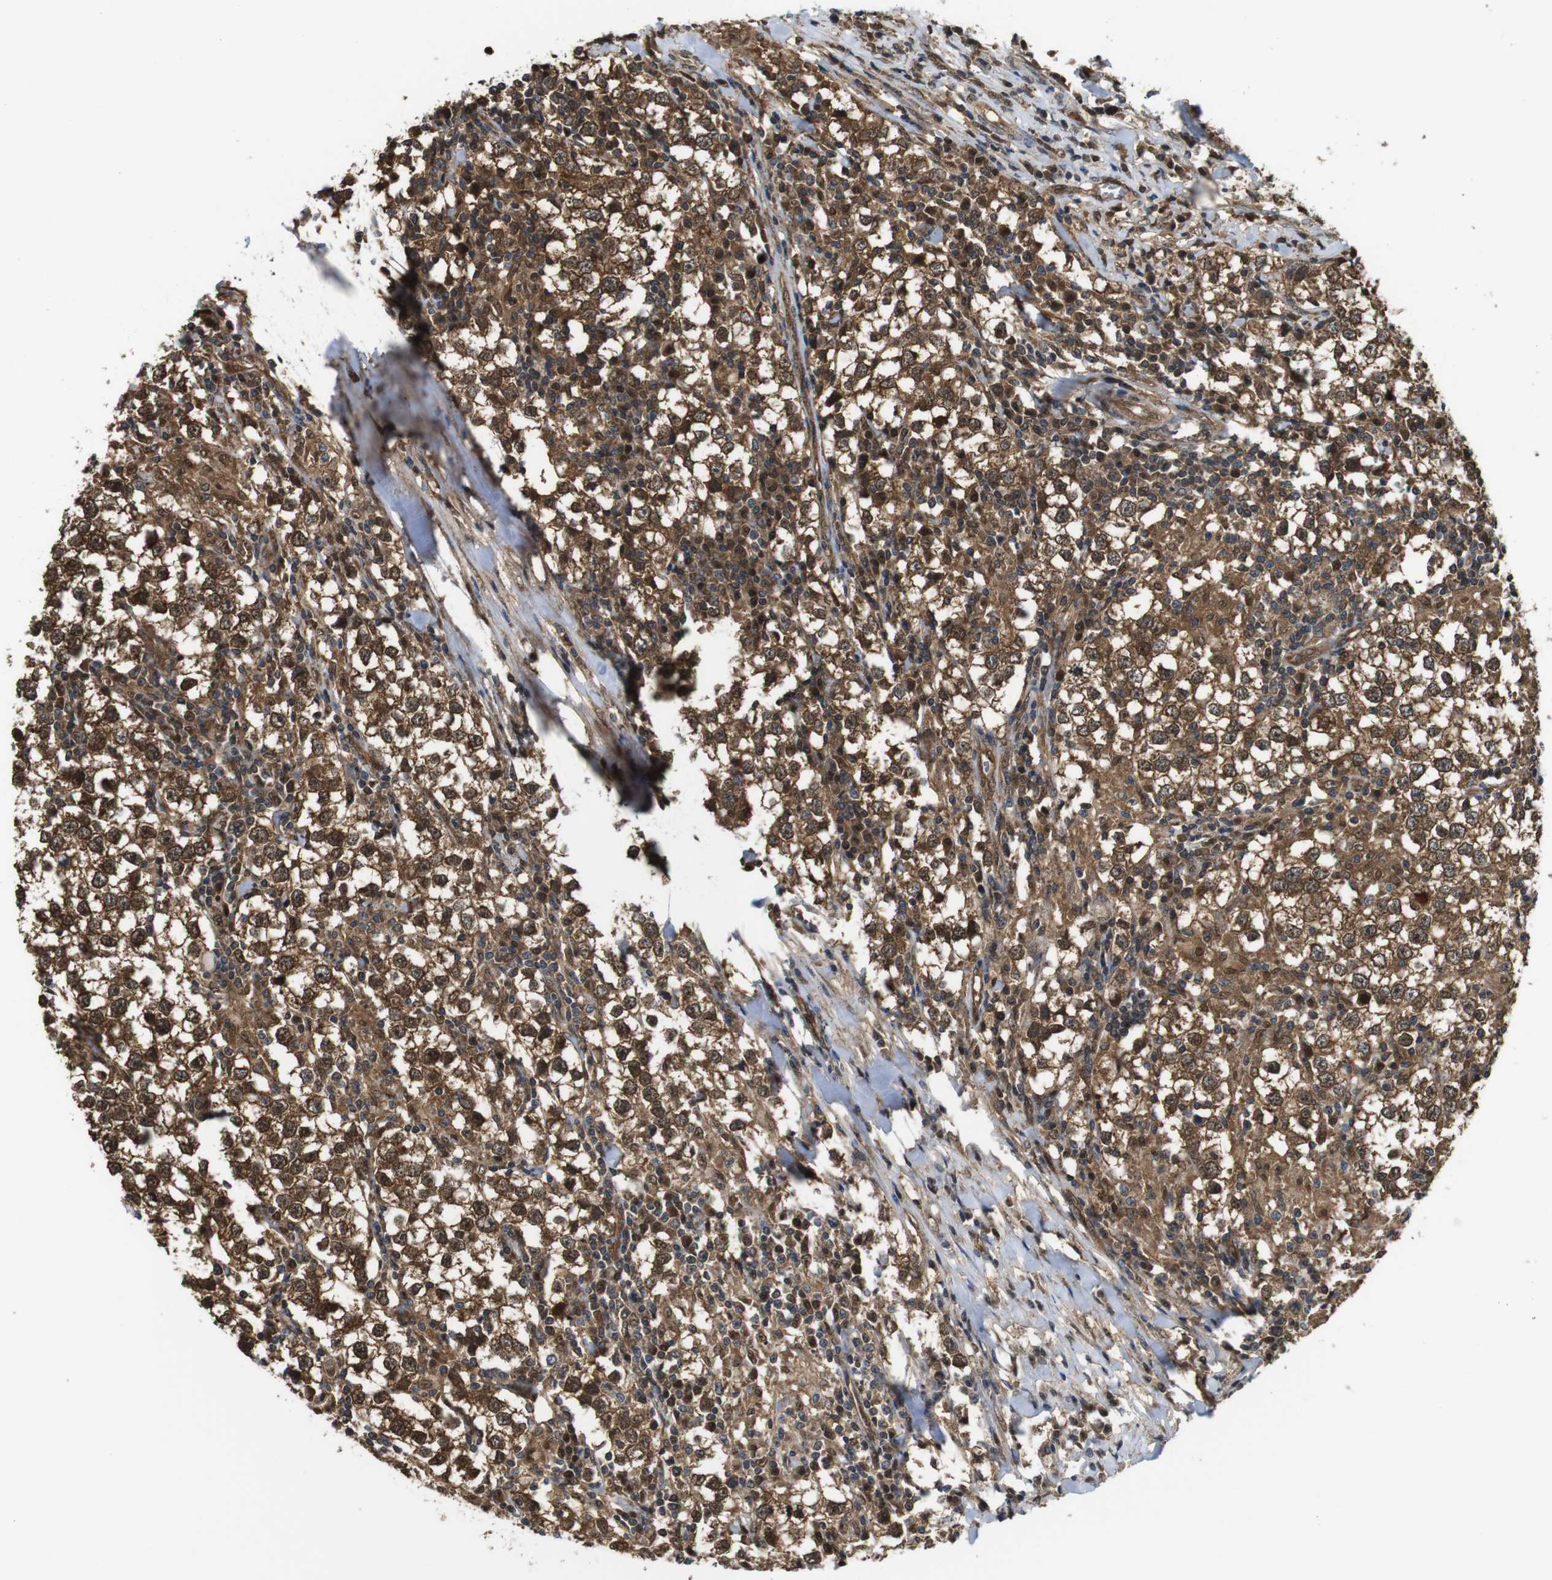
{"staining": {"intensity": "strong", "quantity": ">75%", "location": "cytoplasmic/membranous,nuclear"}, "tissue": "testis cancer", "cell_type": "Tumor cells", "image_type": "cancer", "snomed": [{"axis": "morphology", "description": "Seminoma, NOS"}, {"axis": "morphology", "description": "Carcinoma, Embryonal, NOS"}, {"axis": "topography", "description": "Testis"}], "caption": "IHC photomicrograph of human testis cancer (seminoma) stained for a protein (brown), which exhibits high levels of strong cytoplasmic/membranous and nuclear positivity in about >75% of tumor cells.", "gene": "YWHAG", "patient": {"sex": "male", "age": 36}}